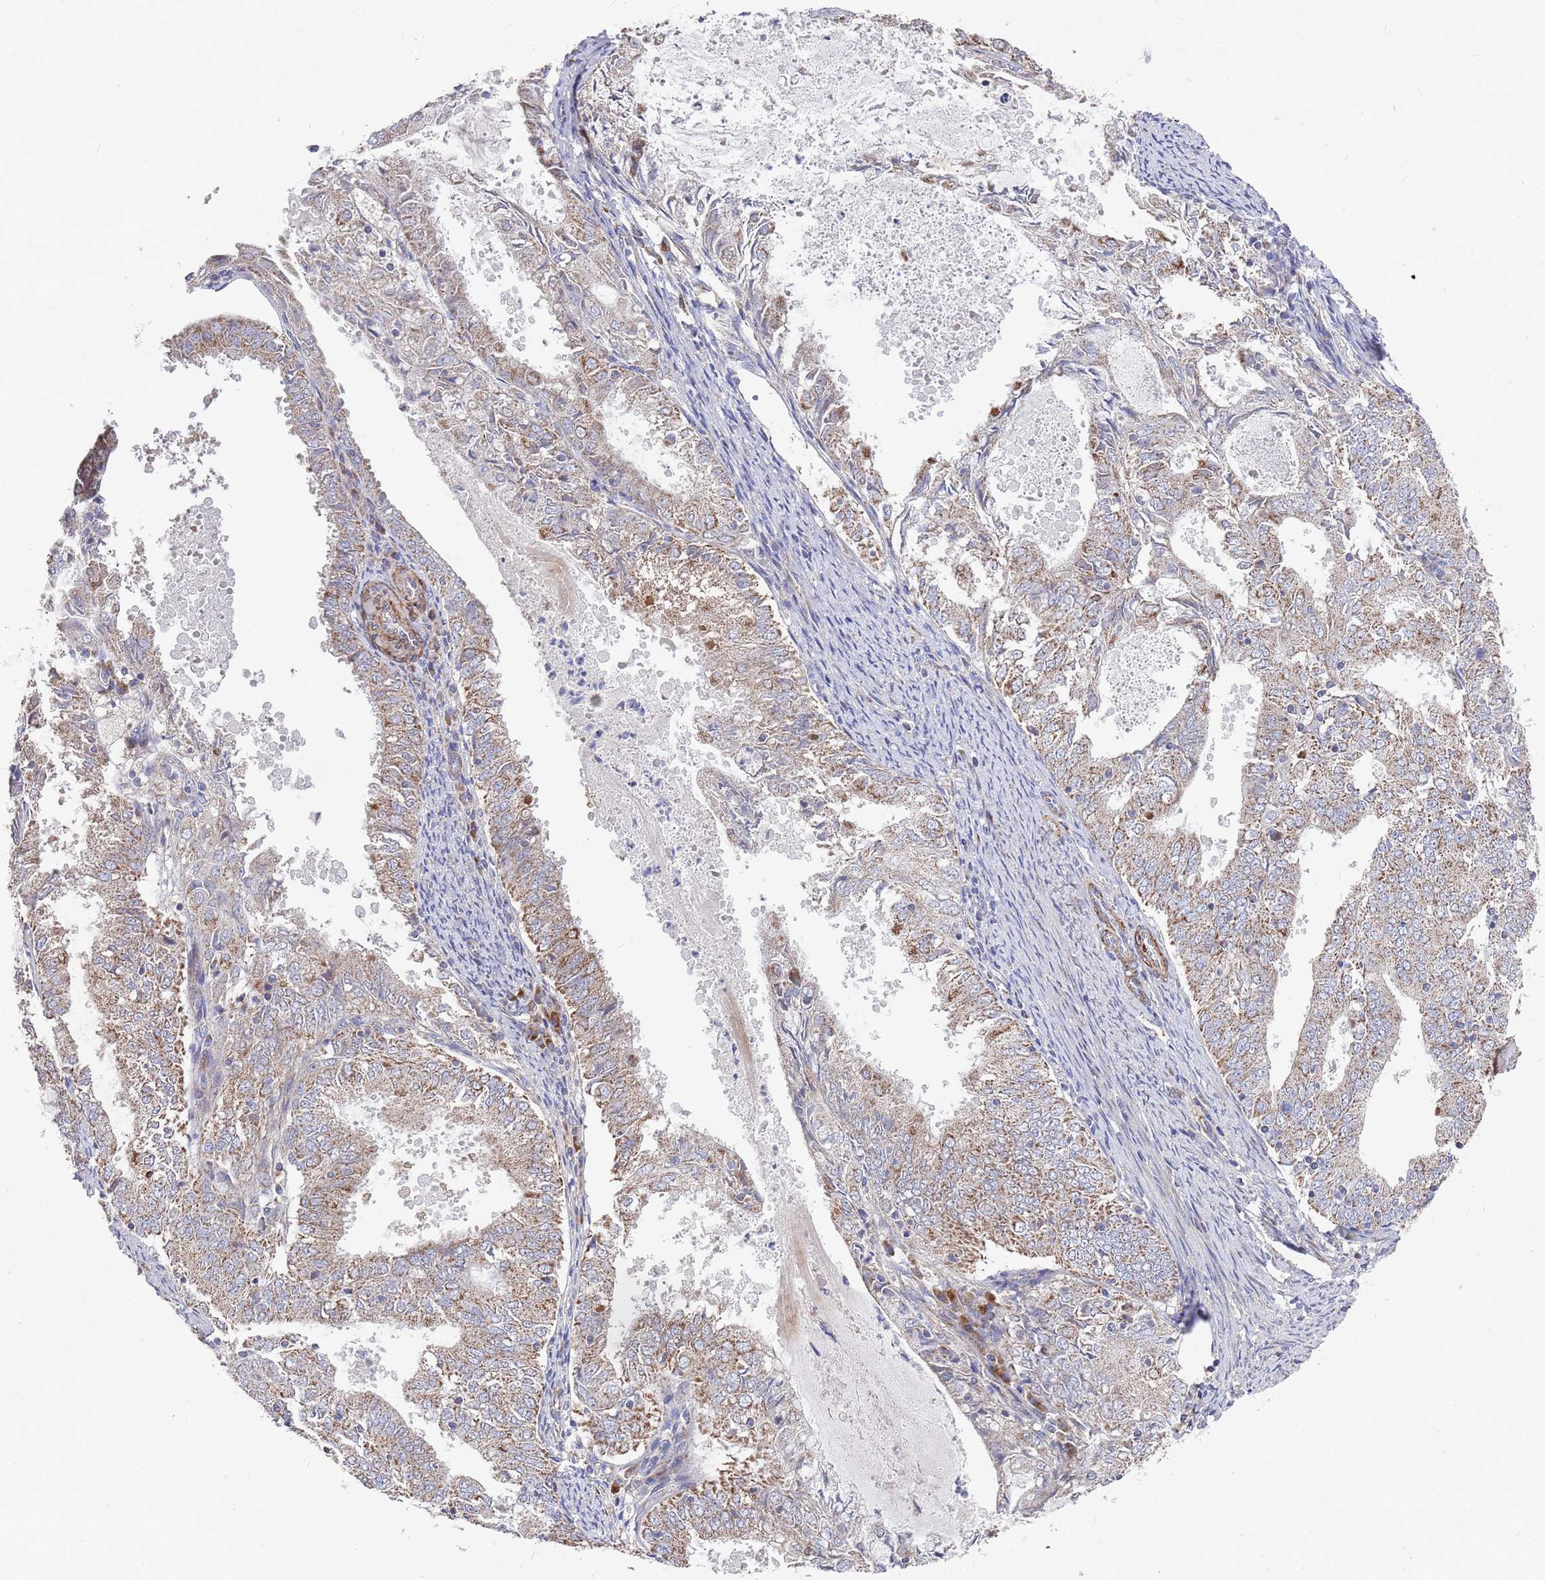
{"staining": {"intensity": "moderate", "quantity": "<25%", "location": "cytoplasmic/membranous"}, "tissue": "endometrial cancer", "cell_type": "Tumor cells", "image_type": "cancer", "snomed": [{"axis": "morphology", "description": "Adenocarcinoma, NOS"}, {"axis": "topography", "description": "Endometrium"}], "caption": "Endometrial cancer was stained to show a protein in brown. There is low levels of moderate cytoplasmic/membranous staining in about <25% of tumor cells.", "gene": "WDFY3", "patient": {"sex": "female", "age": 57}}